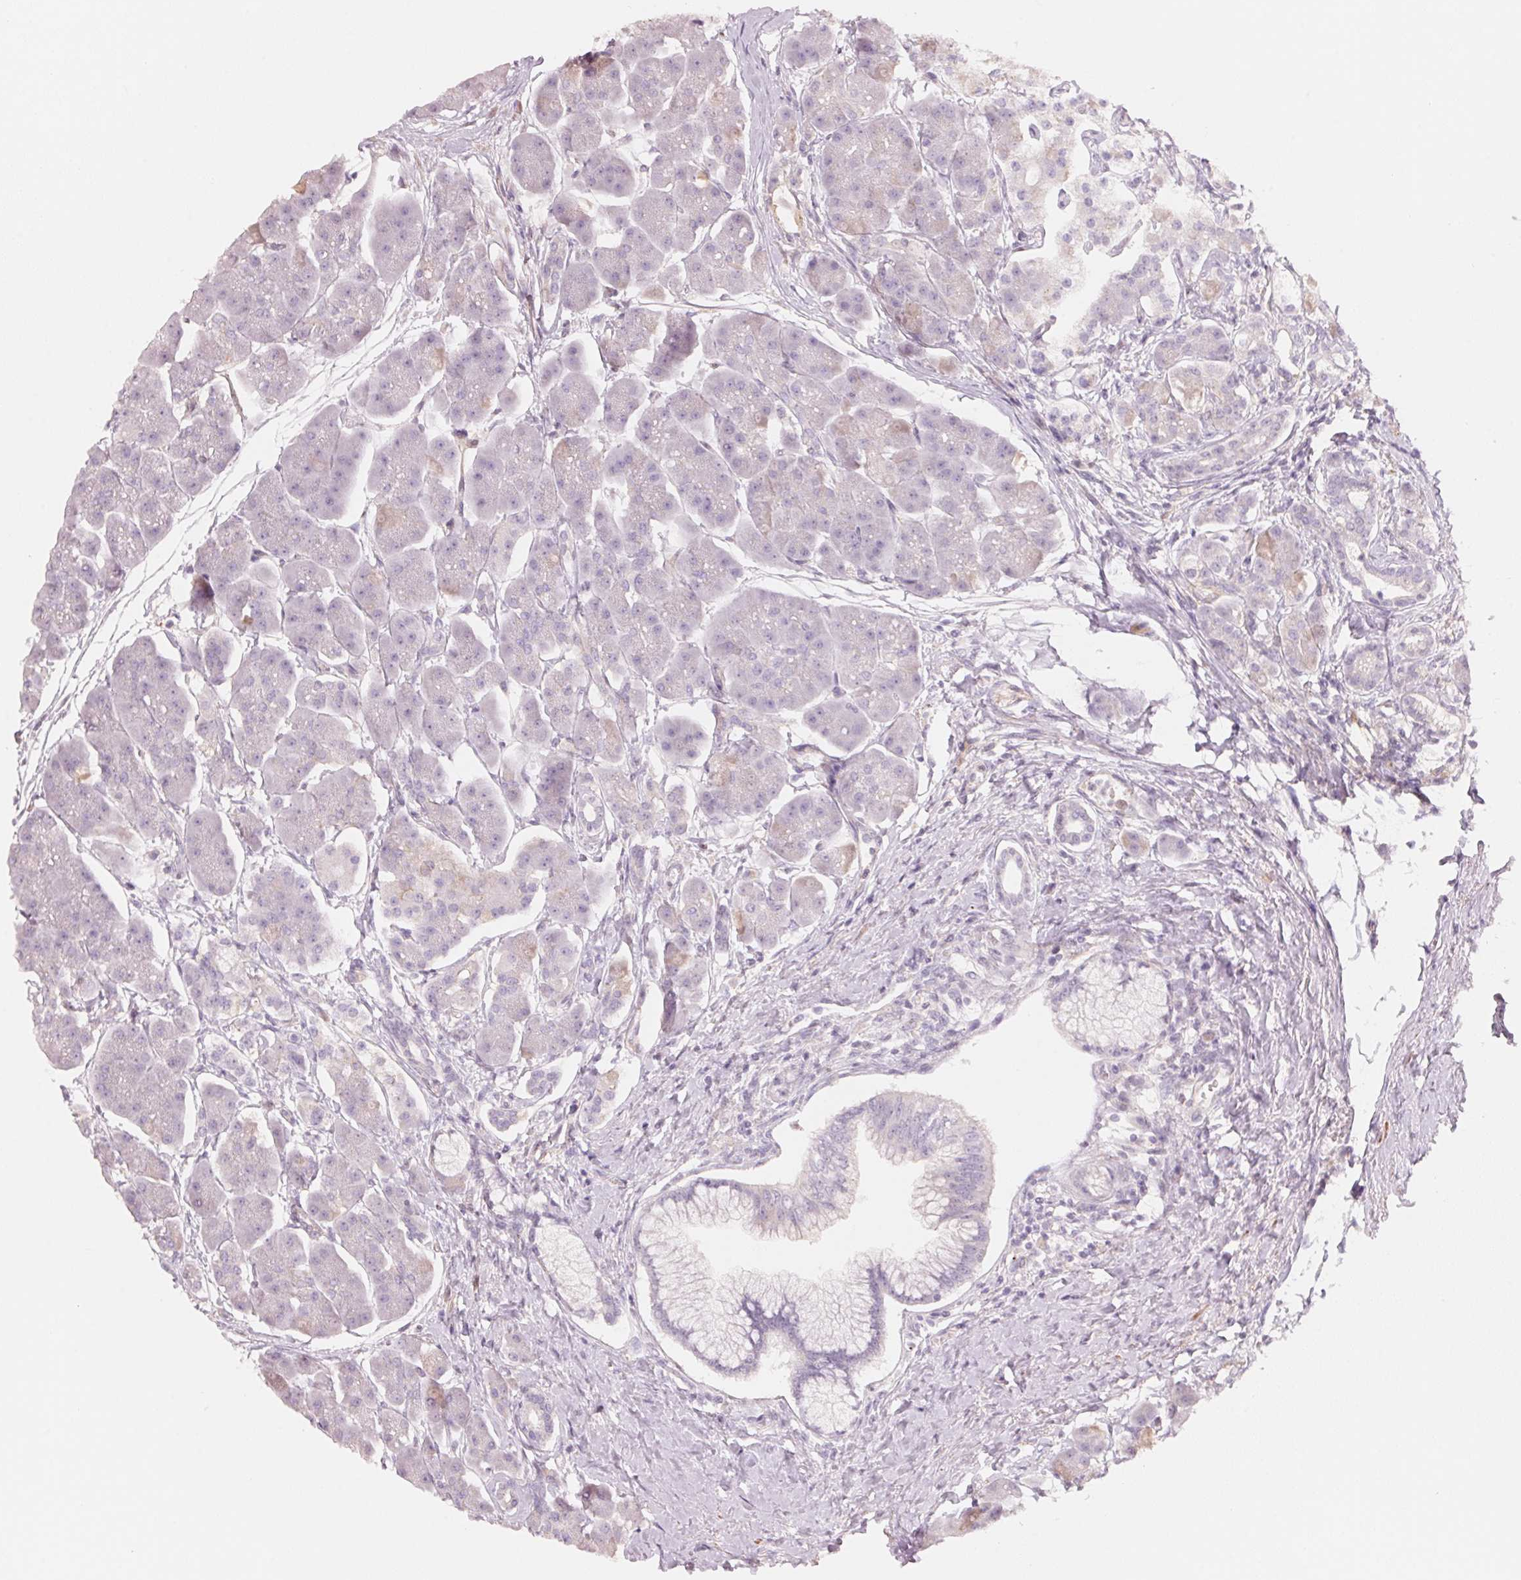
{"staining": {"intensity": "negative", "quantity": "none", "location": "none"}, "tissue": "pancreas", "cell_type": "Exocrine glandular cells", "image_type": "normal", "snomed": [{"axis": "morphology", "description": "Normal tissue, NOS"}, {"axis": "topography", "description": "Adipose tissue"}, {"axis": "topography", "description": "Pancreas"}, {"axis": "topography", "description": "Peripheral nerve tissue"}], "caption": "This is a histopathology image of IHC staining of benign pancreas, which shows no positivity in exocrine glandular cells.", "gene": "SLC17A4", "patient": {"sex": "female", "age": 58}}